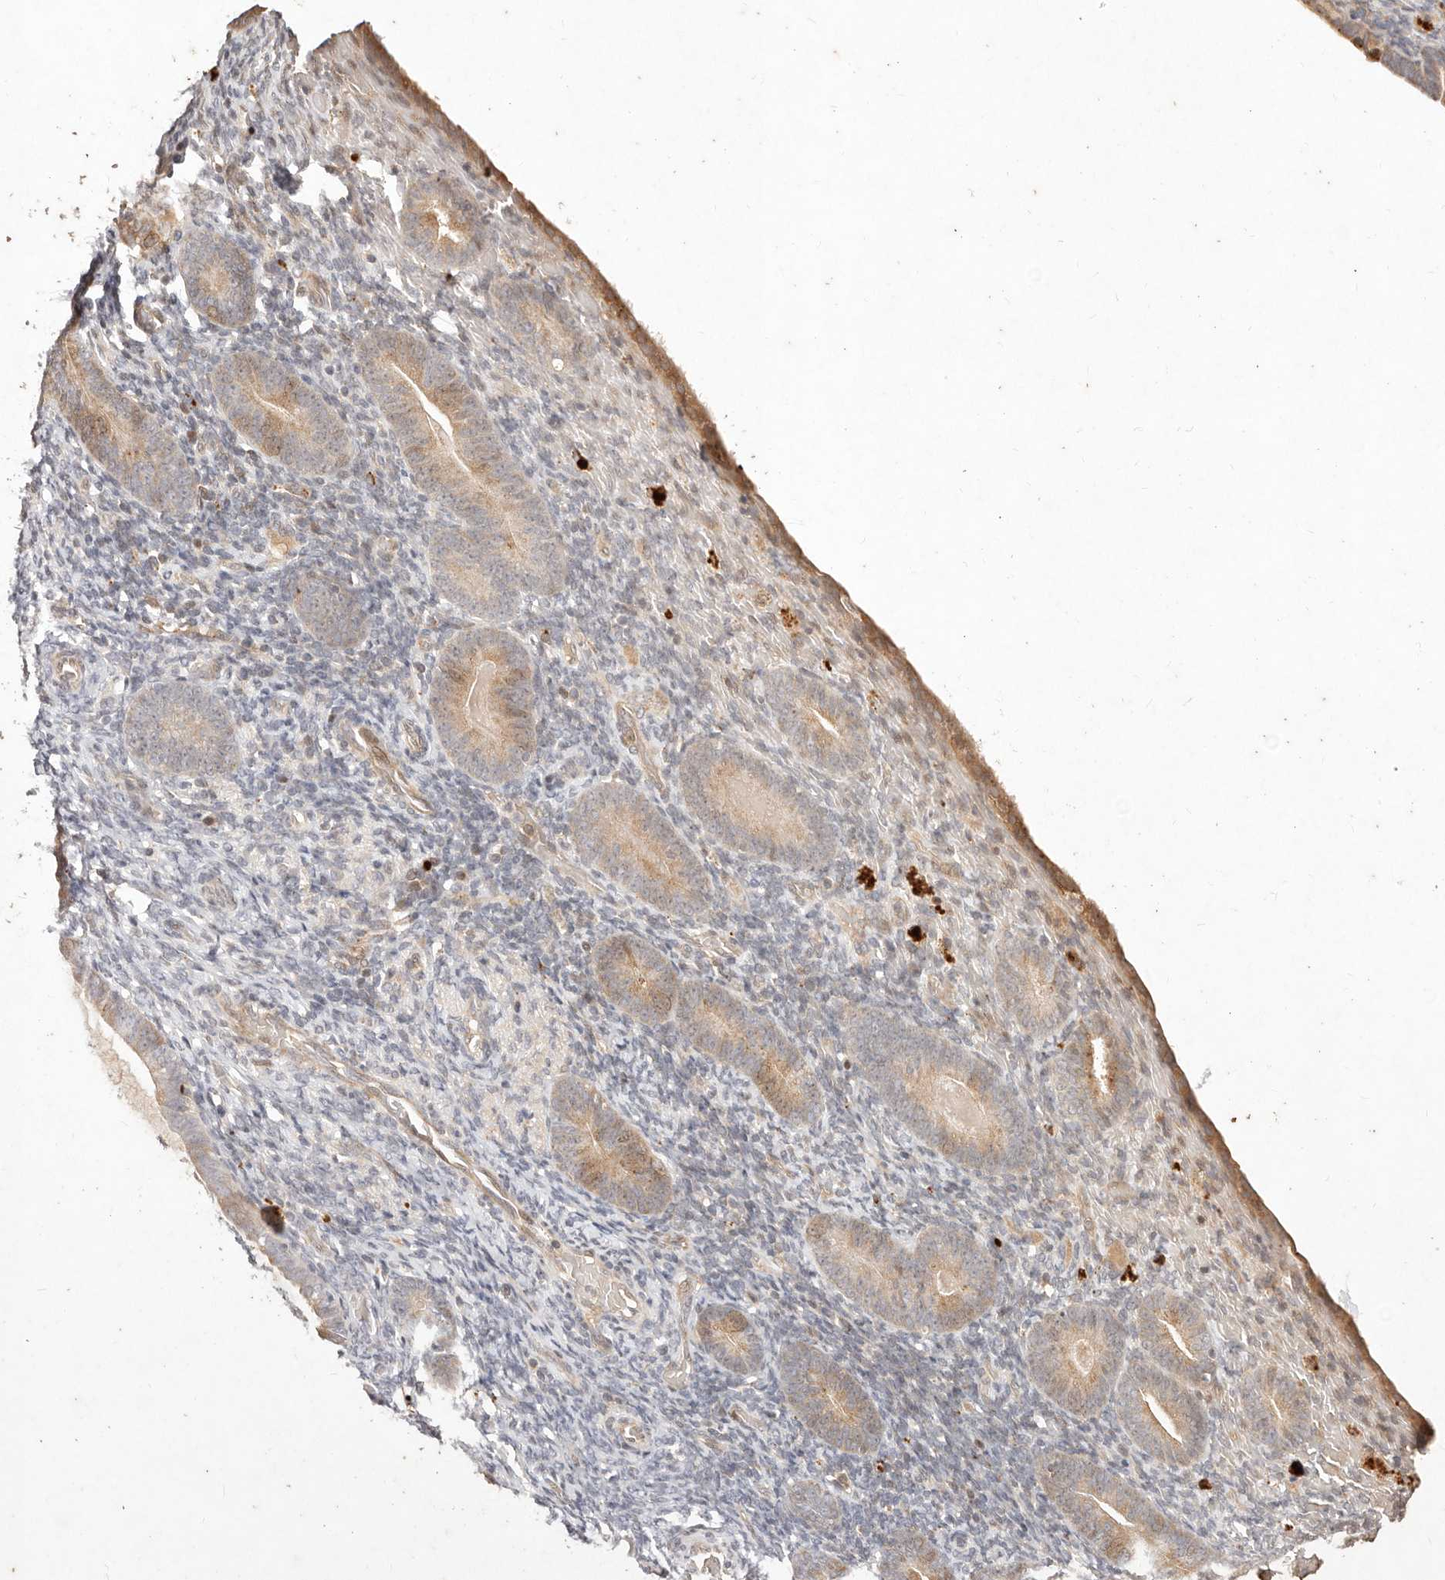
{"staining": {"intensity": "negative", "quantity": "none", "location": "none"}, "tissue": "endometrium", "cell_type": "Cells in endometrial stroma", "image_type": "normal", "snomed": [{"axis": "morphology", "description": "Normal tissue, NOS"}, {"axis": "topography", "description": "Endometrium"}], "caption": "IHC photomicrograph of normal human endometrium stained for a protein (brown), which exhibits no expression in cells in endometrial stroma.", "gene": "KIF9", "patient": {"sex": "female", "age": 51}}